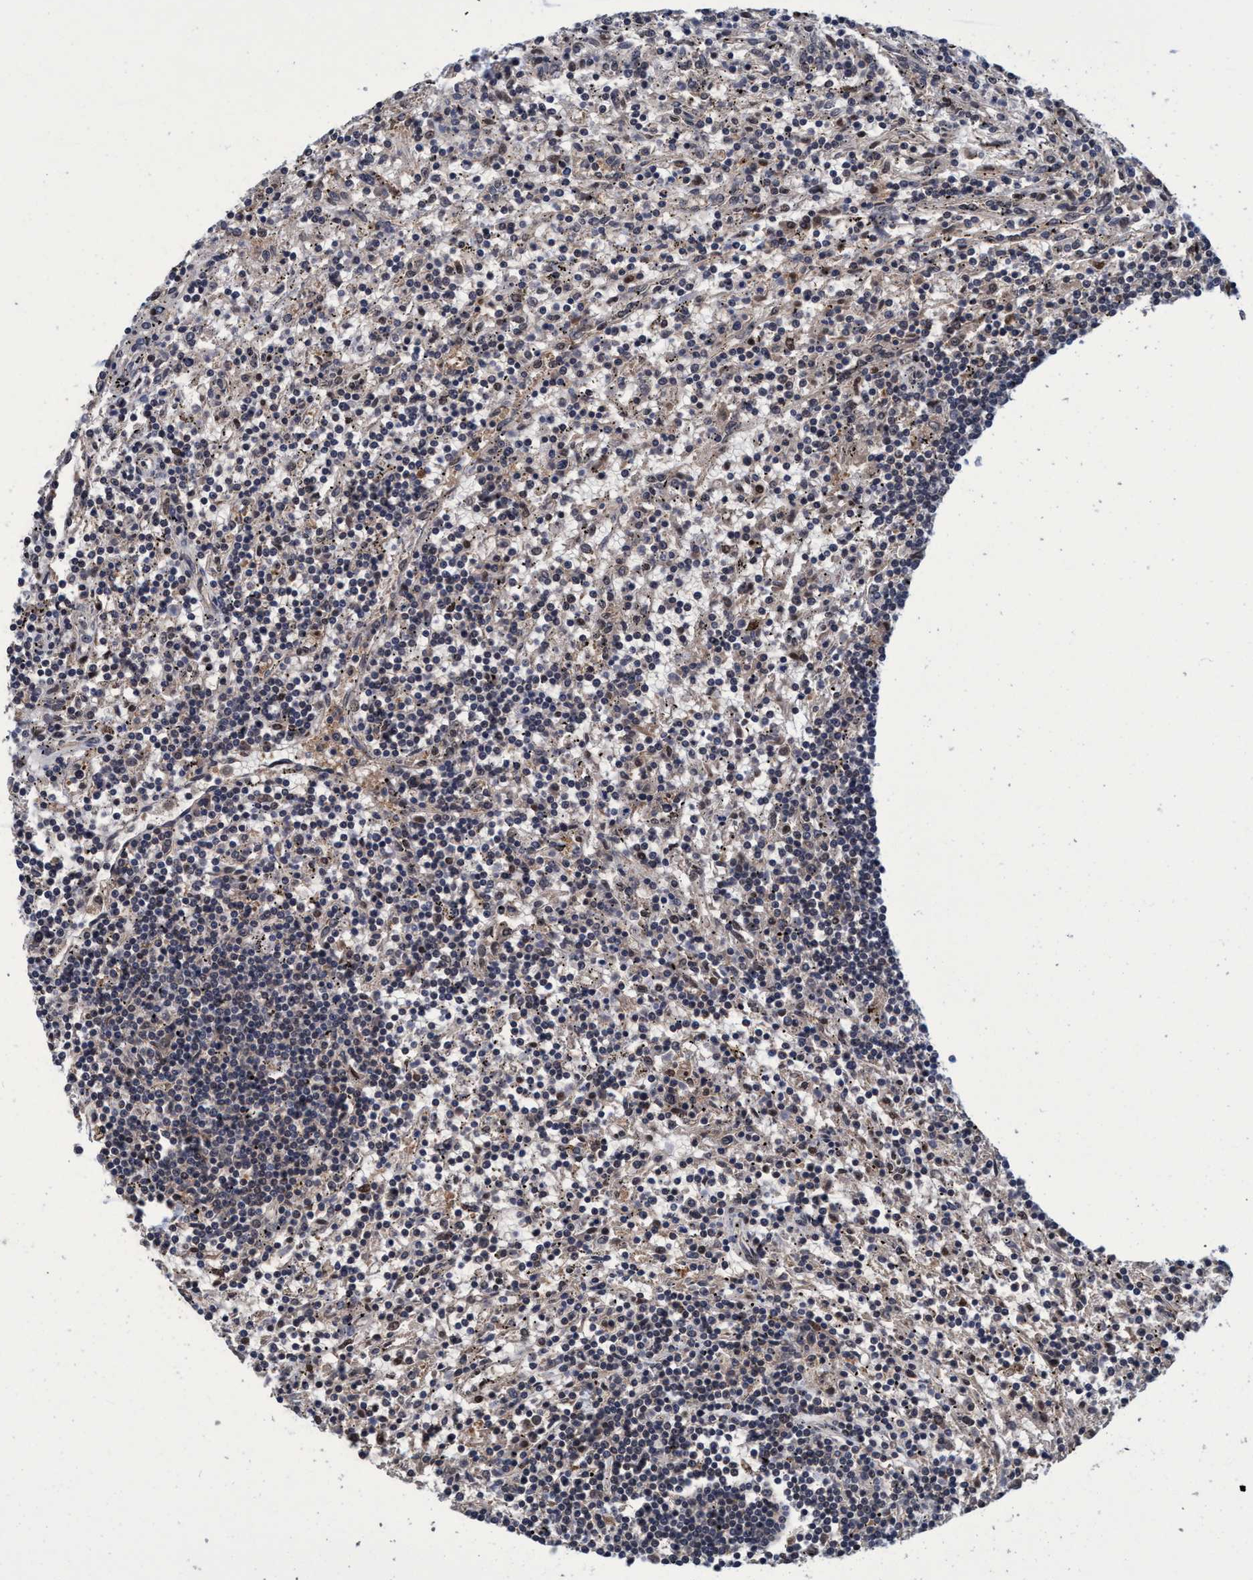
{"staining": {"intensity": "weak", "quantity": "25%-75%", "location": "cytoplasmic/membranous"}, "tissue": "lymphoma", "cell_type": "Tumor cells", "image_type": "cancer", "snomed": [{"axis": "morphology", "description": "Malignant lymphoma, non-Hodgkin's type, Low grade"}, {"axis": "topography", "description": "Spleen"}], "caption": "Immunohistochemical staining of low-grade malignant lymphoma, non-Hodgkin's type demonstrates low levels of weak cytoplasmic/membranous protein expression in about 25%-75% of tumor cells.", "gene": "PSMD12", "patient": {"sex": "male", "age": 76}}